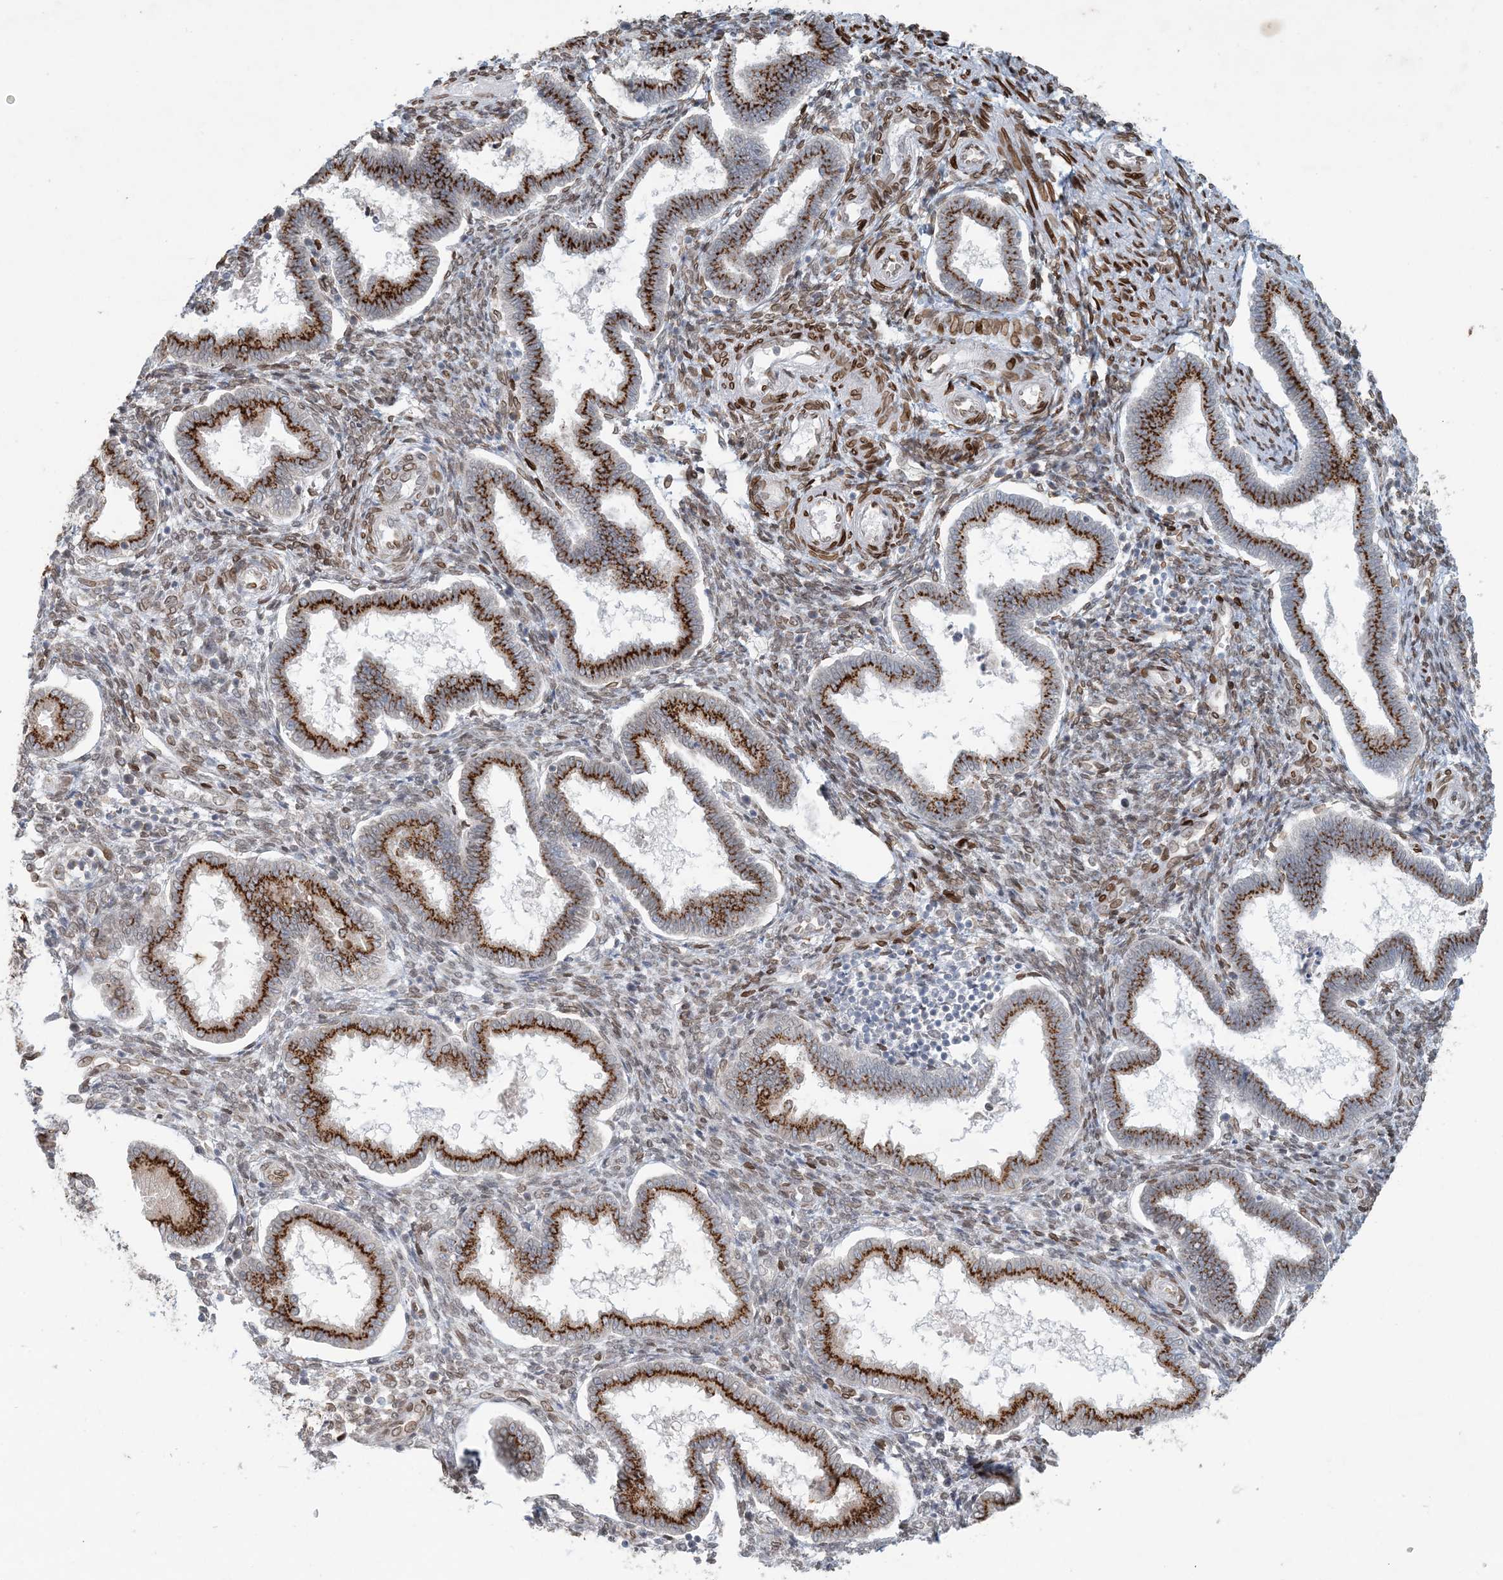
{"staining": {"intensity": "negative", "quantity": "none", "location": "none"}, "tissue": "endometrium", "cell_type": "Cells in endometrial stroma", "image_type": "normal", "snomed": [{"axis": "morphology", "description": "Normal tissue, NOS"}, {"axis": "topography", "description": "Endometrium"}], "caption": "IHC image of normal human endometrium stained for a protein (brown), which reveals no staining in cells in endometrial stroma. (Stains: DAB IHC with hematoxylin counter stain, Microscopy: brightfield microscopy at high magnification).", "gene": "SLC35A2", "patient": {"sex": "female", "age": 24}}